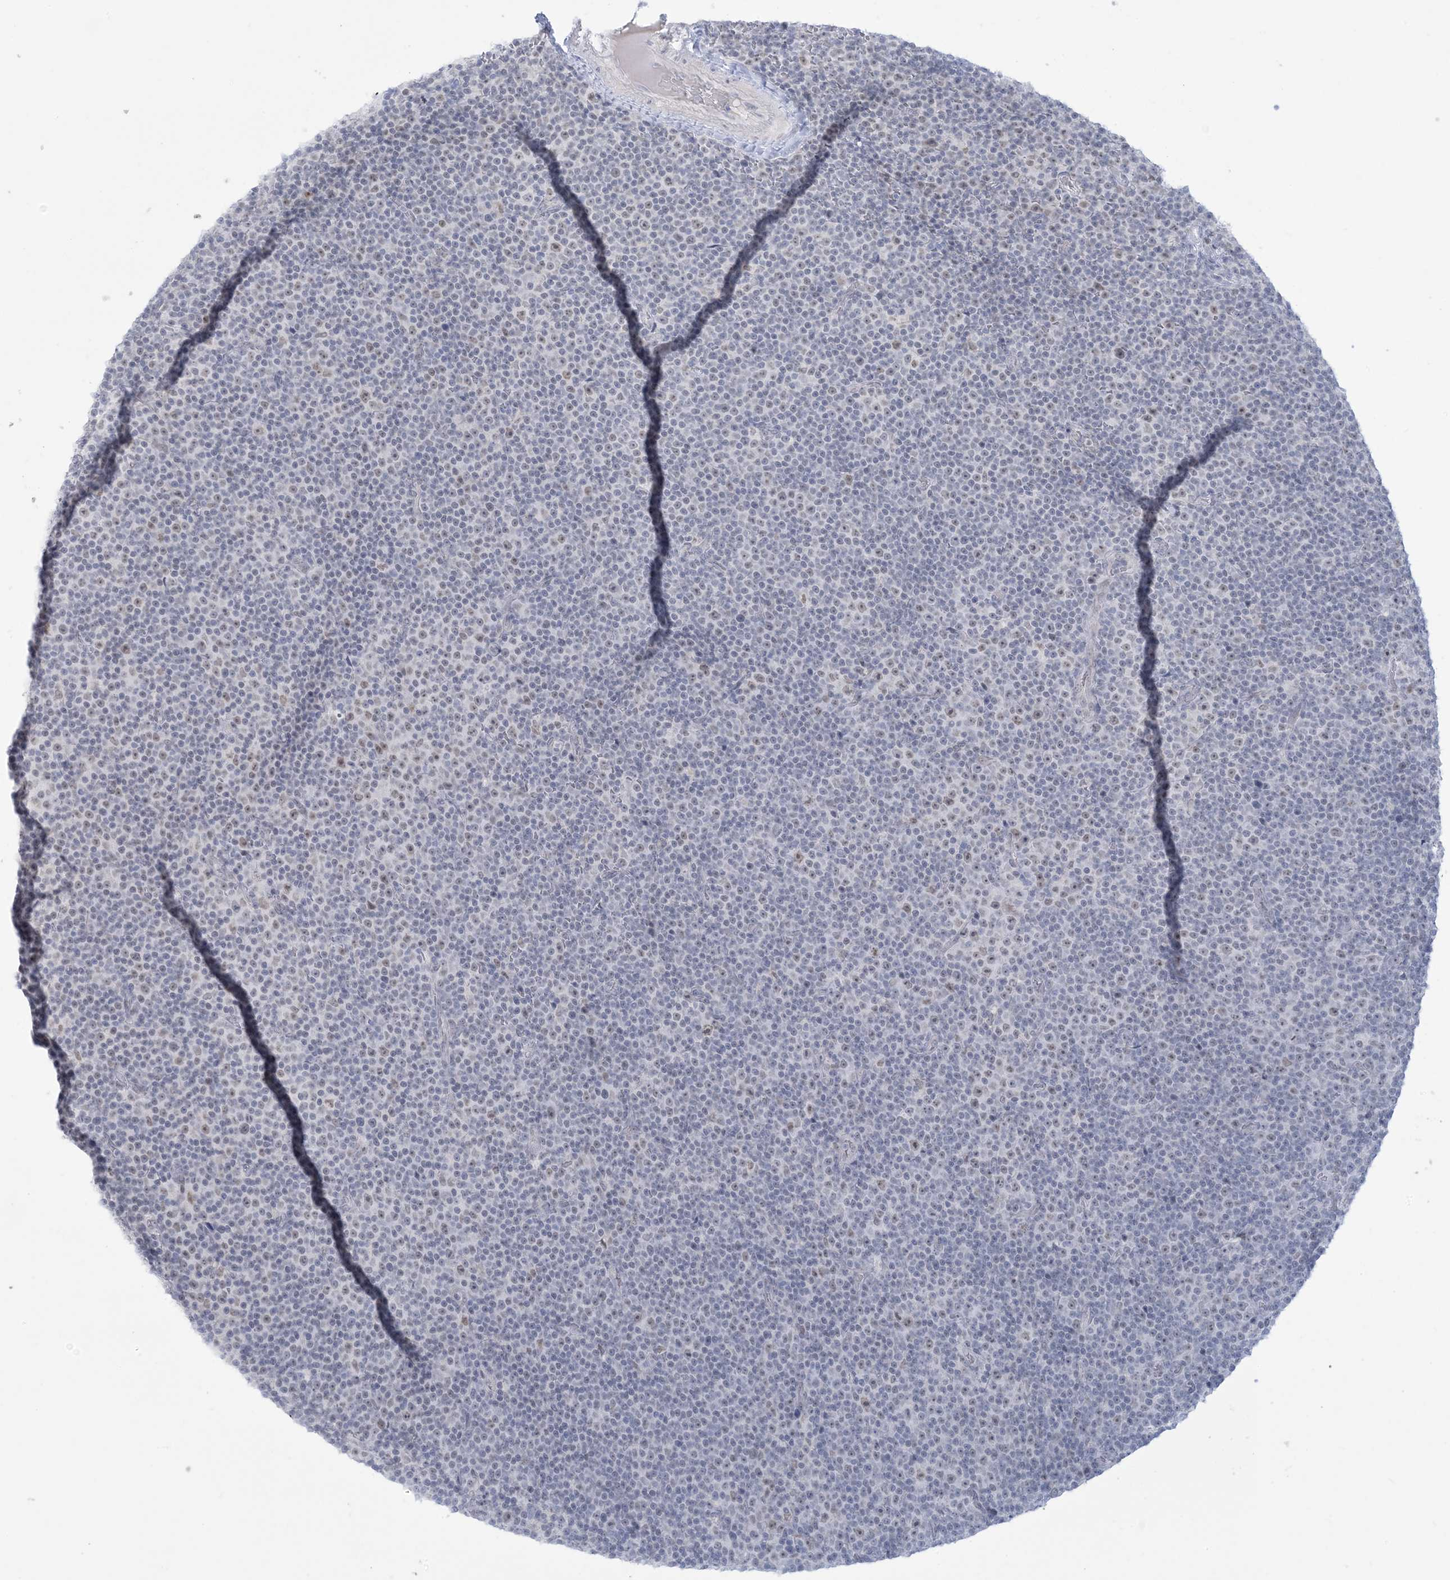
{"staining": {"intensity": "weak", "quantity": "25%-75%", "location": "nuclear"}, "tissue": "lymphoma", "cell_type": "Tumor cells", "image_type": "cancer", "snomed": [{"axis": "morphology", "description": "Malignant lymphoma, non-Hodgkin's type, Low grade"}, {"axis": "topography", "description": "Lymph node"}], "caption": "A high-resolution image shows IHC staining of lymphoma, which reveals weak nuclear positivity in about 25%-75% of tumor cells.", "gene": "HOMEZ", "patient": {"sex": "female", "age": 67}}